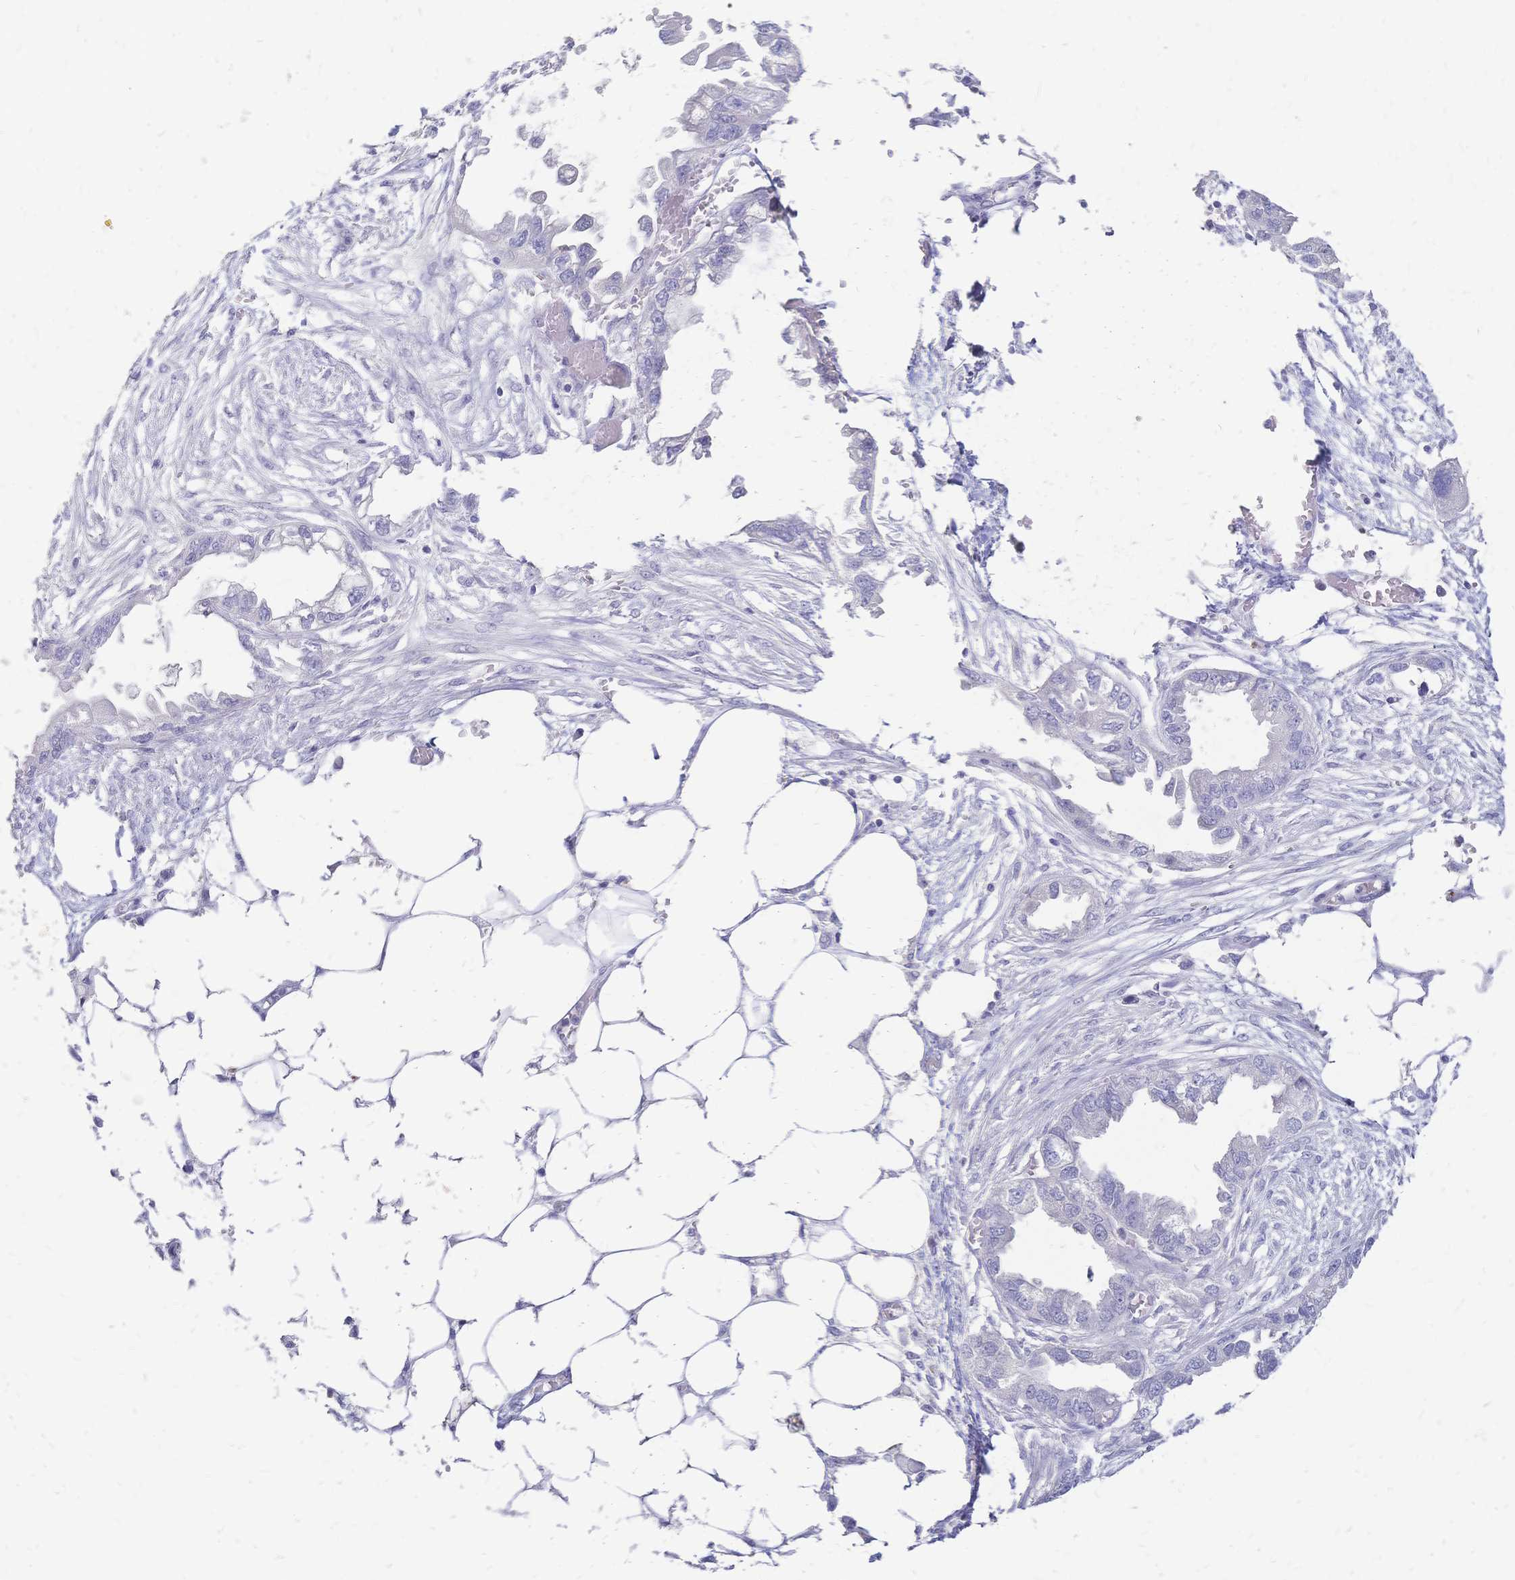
{"staining": {"intensity": "negative", "quantity": "none", "location": "none"}, "tissue": "endometrial cancer", "cell_type": "Tumor cells", "image_type": "cancer", "snomed": [{"axis": "morphology", "description": "Adenocarcinoma, NOS"}, {"axis": "morphology", "description": "Adenocarcinoma, metastatic, NOS"}, {"axis": "topography", "description": "Adipose tissue"}, {"axis": "topography", "description": "Endometrium"}], "caption": "Immunohistochemistry photomicrograph of neoplastic tissue: human endometrial metastatic adenocarcinoma stained with DAB displays no significant protein staining in tumor cells.", "gene": "FA2H", "patient": {"sex": "female", "age": 67}}